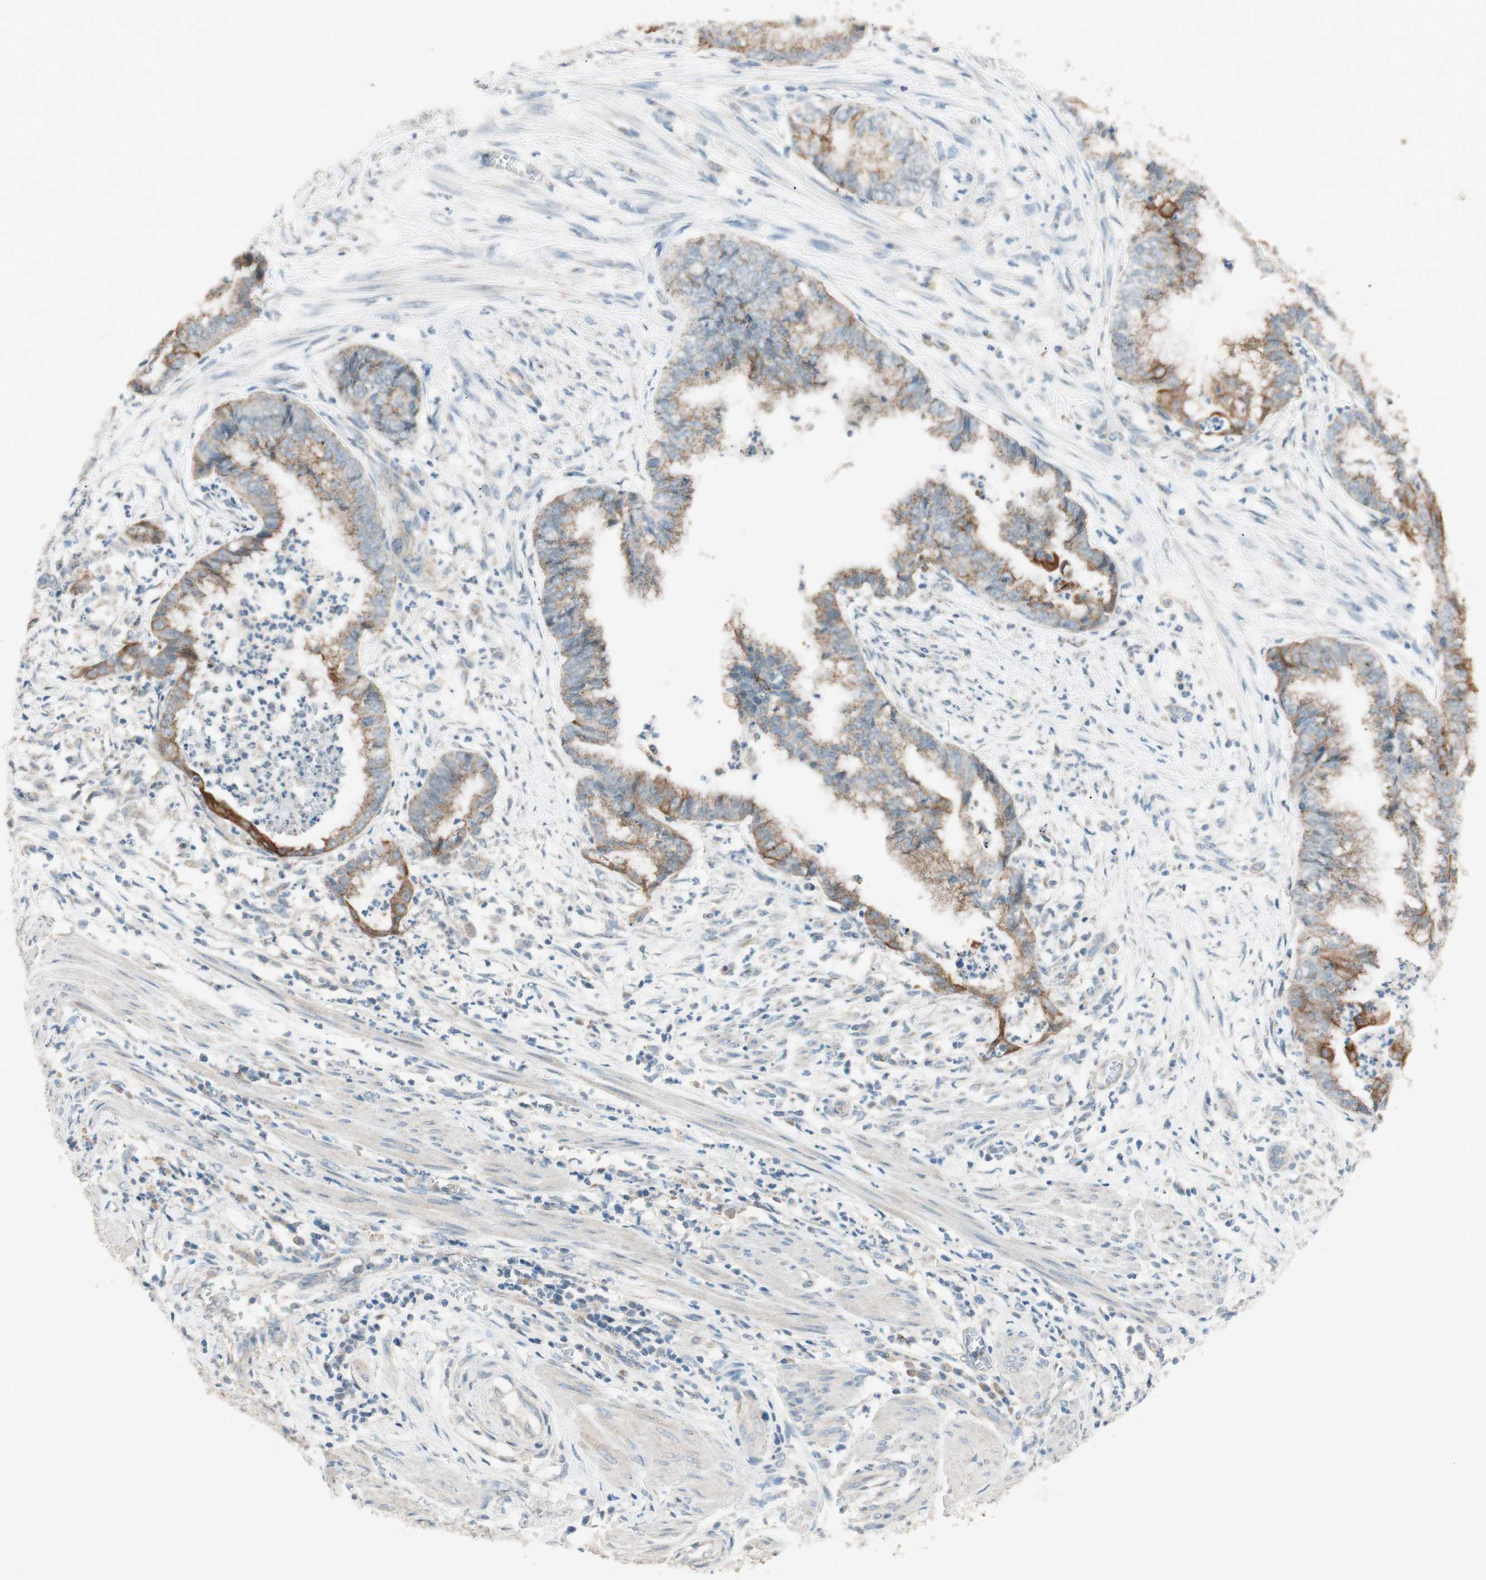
{"staining": {"intensity": "moderate", "quantity": ">75%", "location": "cytoplasmic/membranous"}, "tissue": "endometrial cancer", "cell_type": "Tumor cells", "image_type": "cancer", "snomed": [{"axis": "morphology", "description": "Necrosis, NOS"}, {"axis": "morphology", "description": "Adenocarcinoma, NOS"}, {"axis": "topography", "description": "Endometrium"}], "caption": "Human endometrial cancer stained with a brown dye displays moderate cytoplasmic/membranous positive expression in about >75% of tumor cells.", "gene": "TRIM21", "patient": {"sex": "female", "age": 79}}